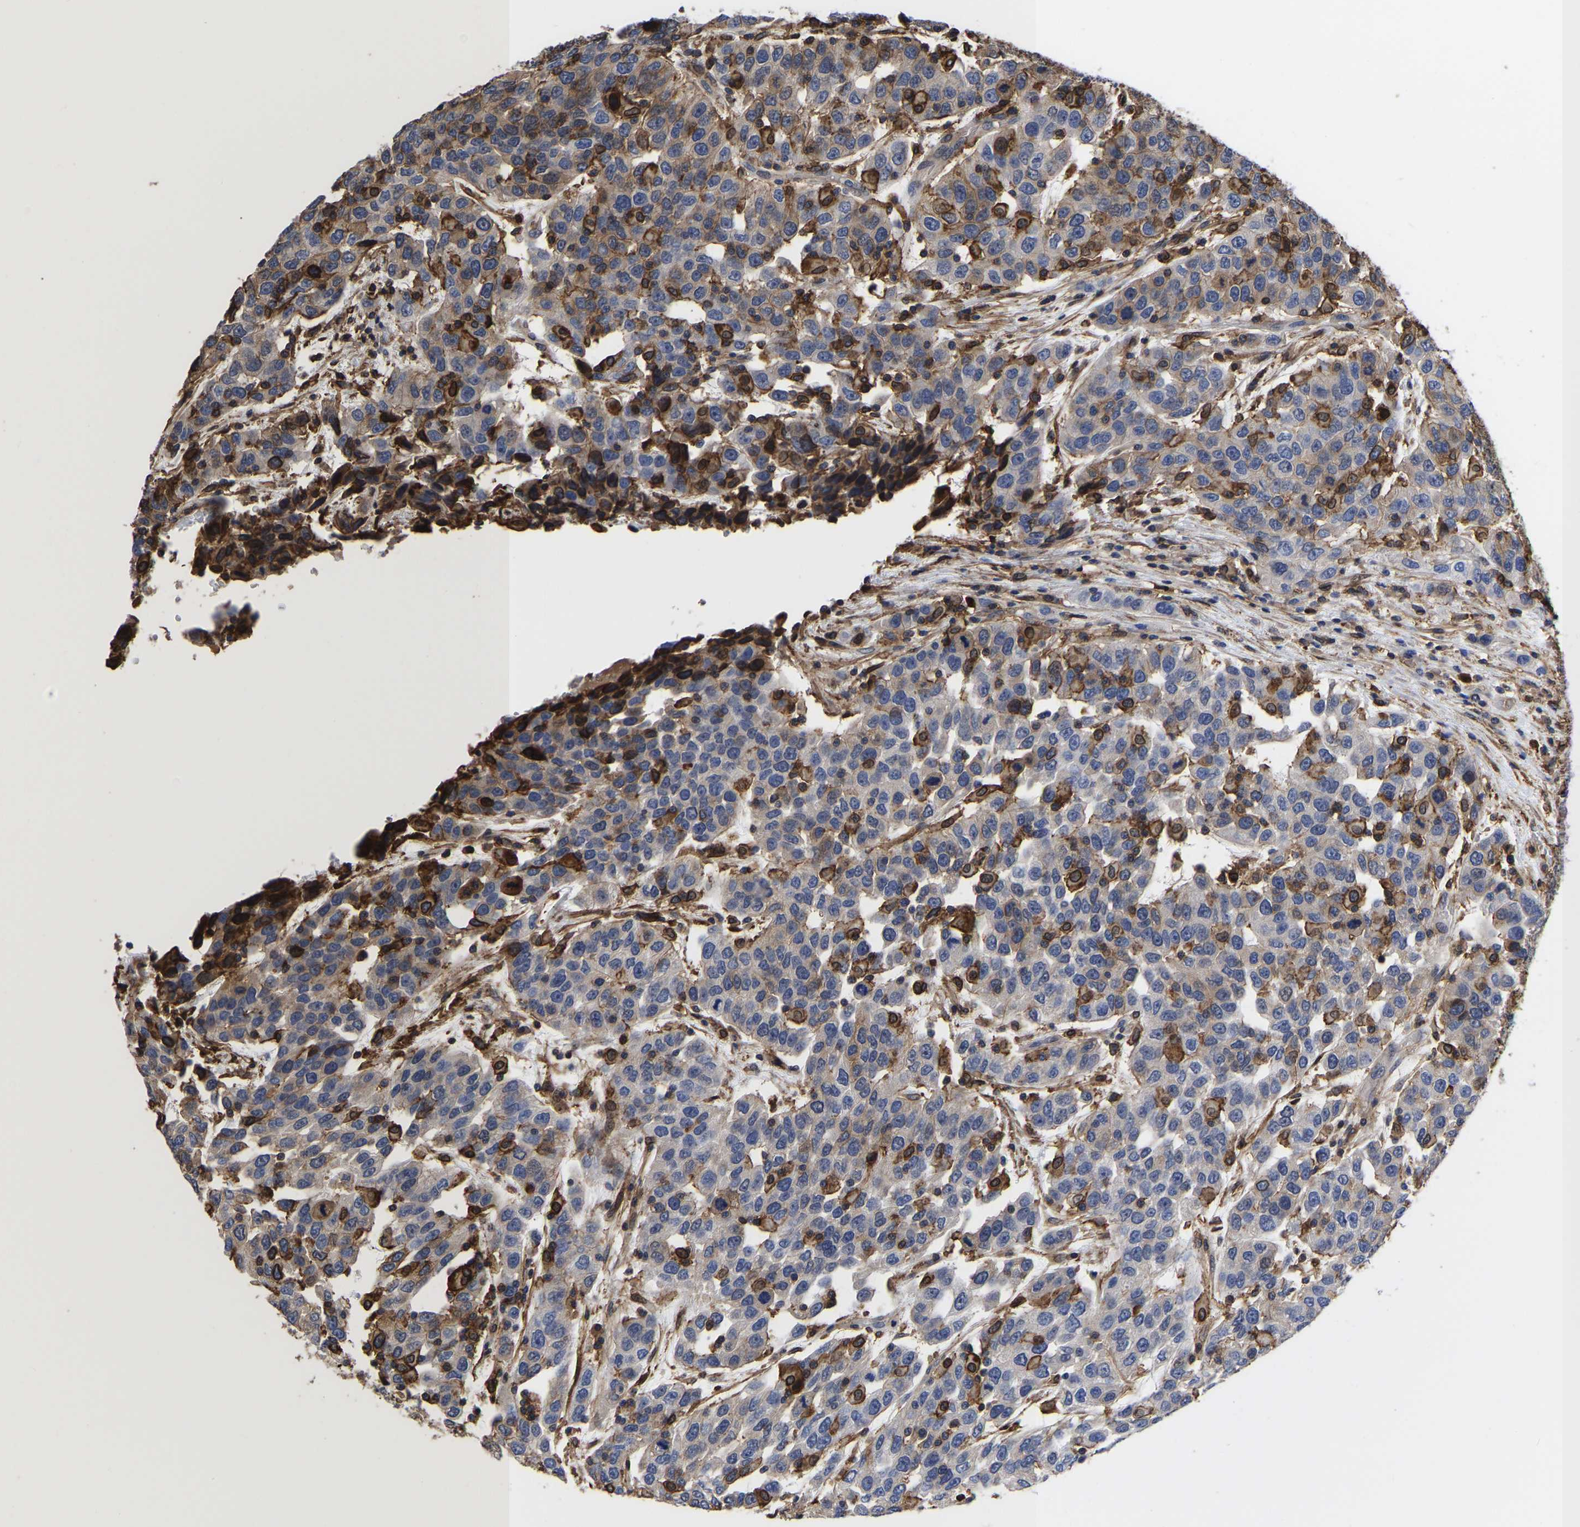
{"staining": {"intensity": "strong", "quantity": "<25%", "location": "cytoplasmic/membranous,nuclear"}, "tissue": "urothelial cancer", "cell_type": "Tumor cells", "image_type": "cancer", "snomed": [{"axis": "morphology", "description": "Urothelial carcinoma, High grade"}, {"axis": "topography", "description": "Urinary bladder"}], "caption": "Brown immunohistochemical staining in human urothelial carcinoma (high-grade) reveals strong cytoplasmic/membranous and nuclear staining in approximately <25% of tumor cells. (Brightfield microscopy of DAB IHC at high magnification).", "gene": "LIF", "patient": {"sex": "female", "age": 80}}